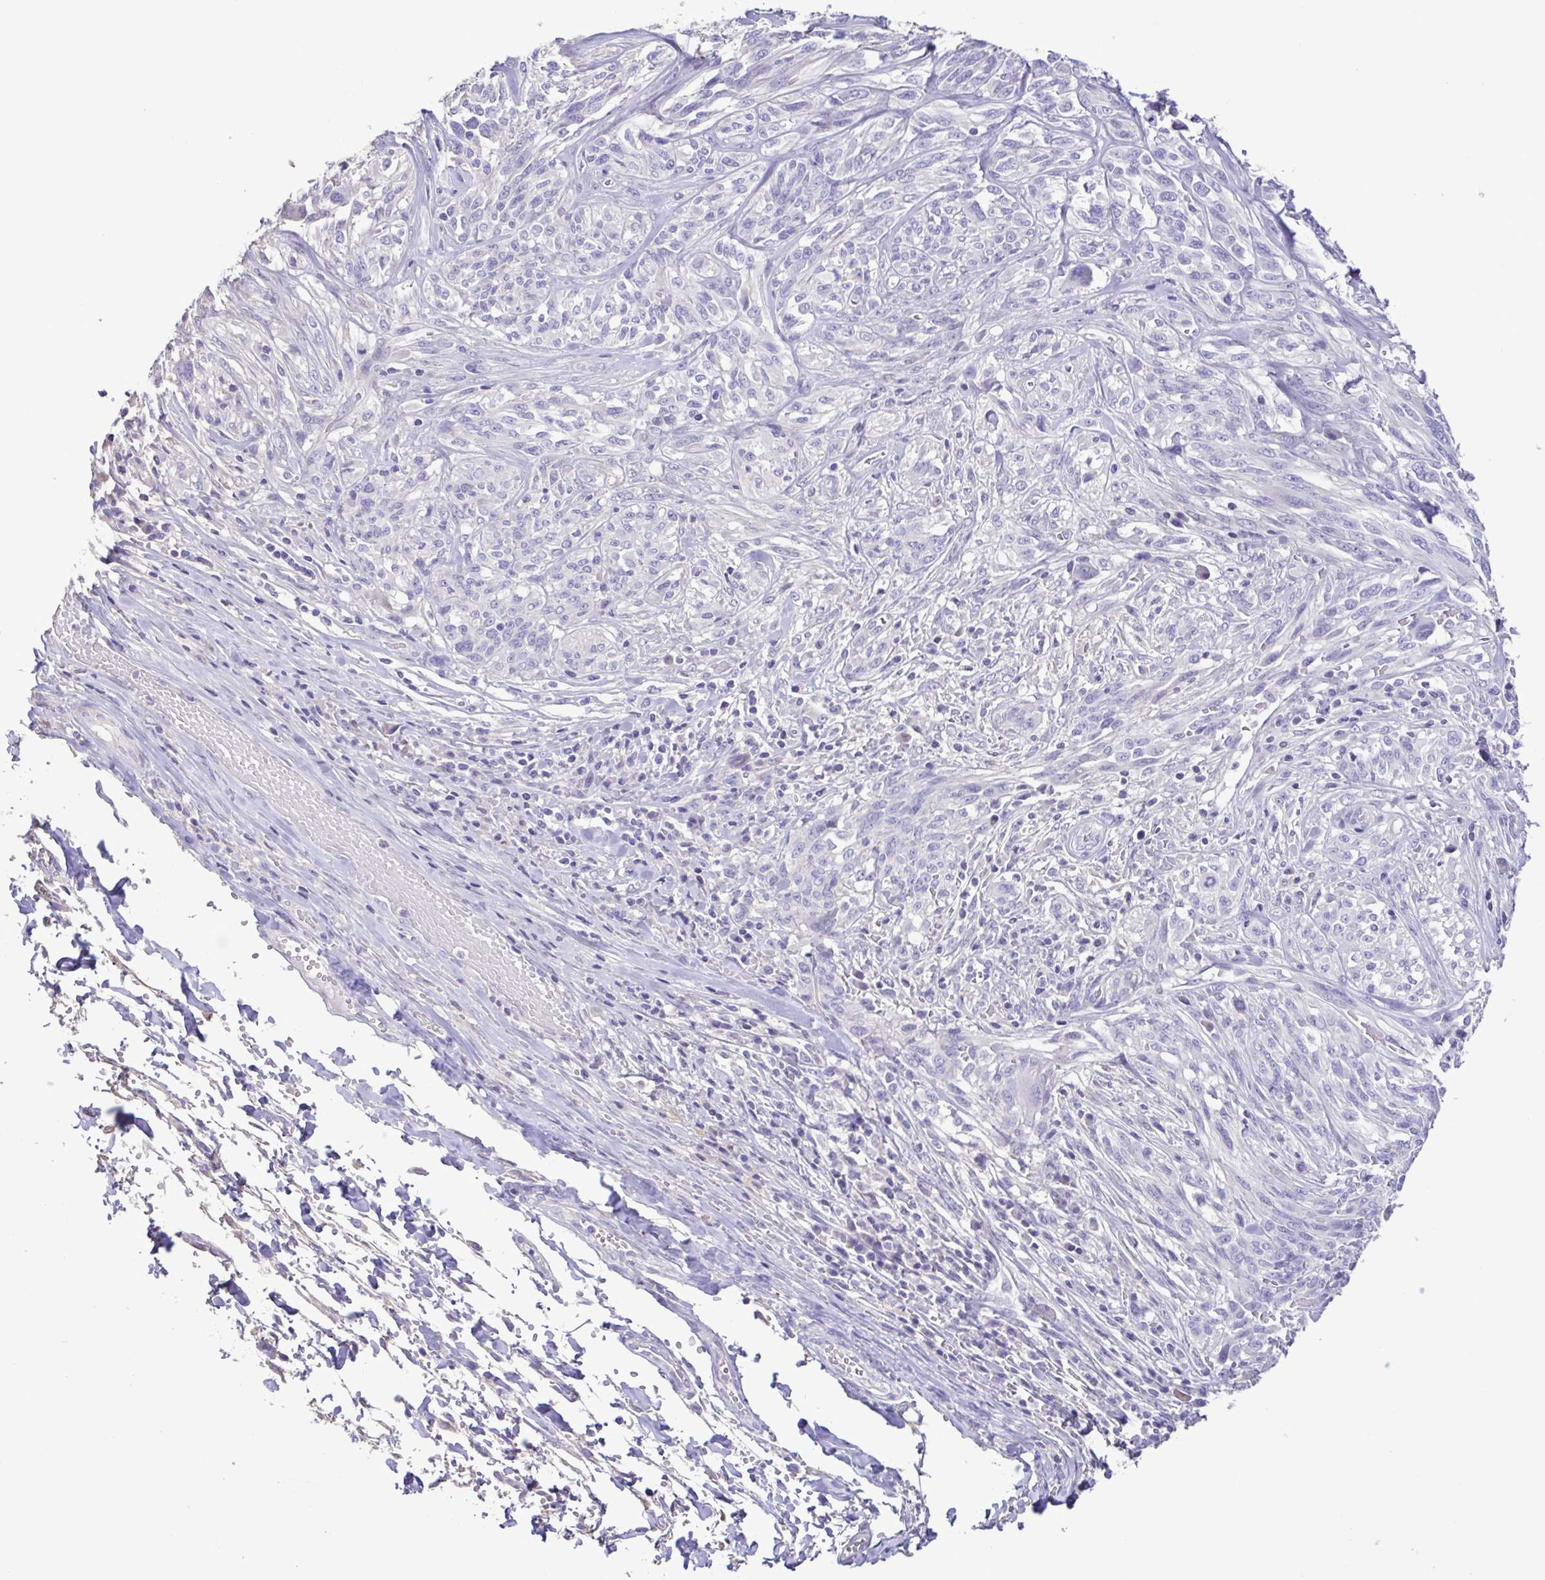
{"staining": {"intensity": "negative", "quantity": "none", "location": "none"}, "tissue": "melanoma", "cell_type": "Tumor cells", "image_type": "cancer", "snomed": [{"axis": "morphology", "description": "Malignant melanoma, NOS"}, {"axis": "topography", "description": "Skin"}], "caption": "Immunohistochemical staining of melanoma exhibits no significant positivity in tumor cells.", "gene": "PLA2G4E", "patient": {"sex": "female", "age": 91}}